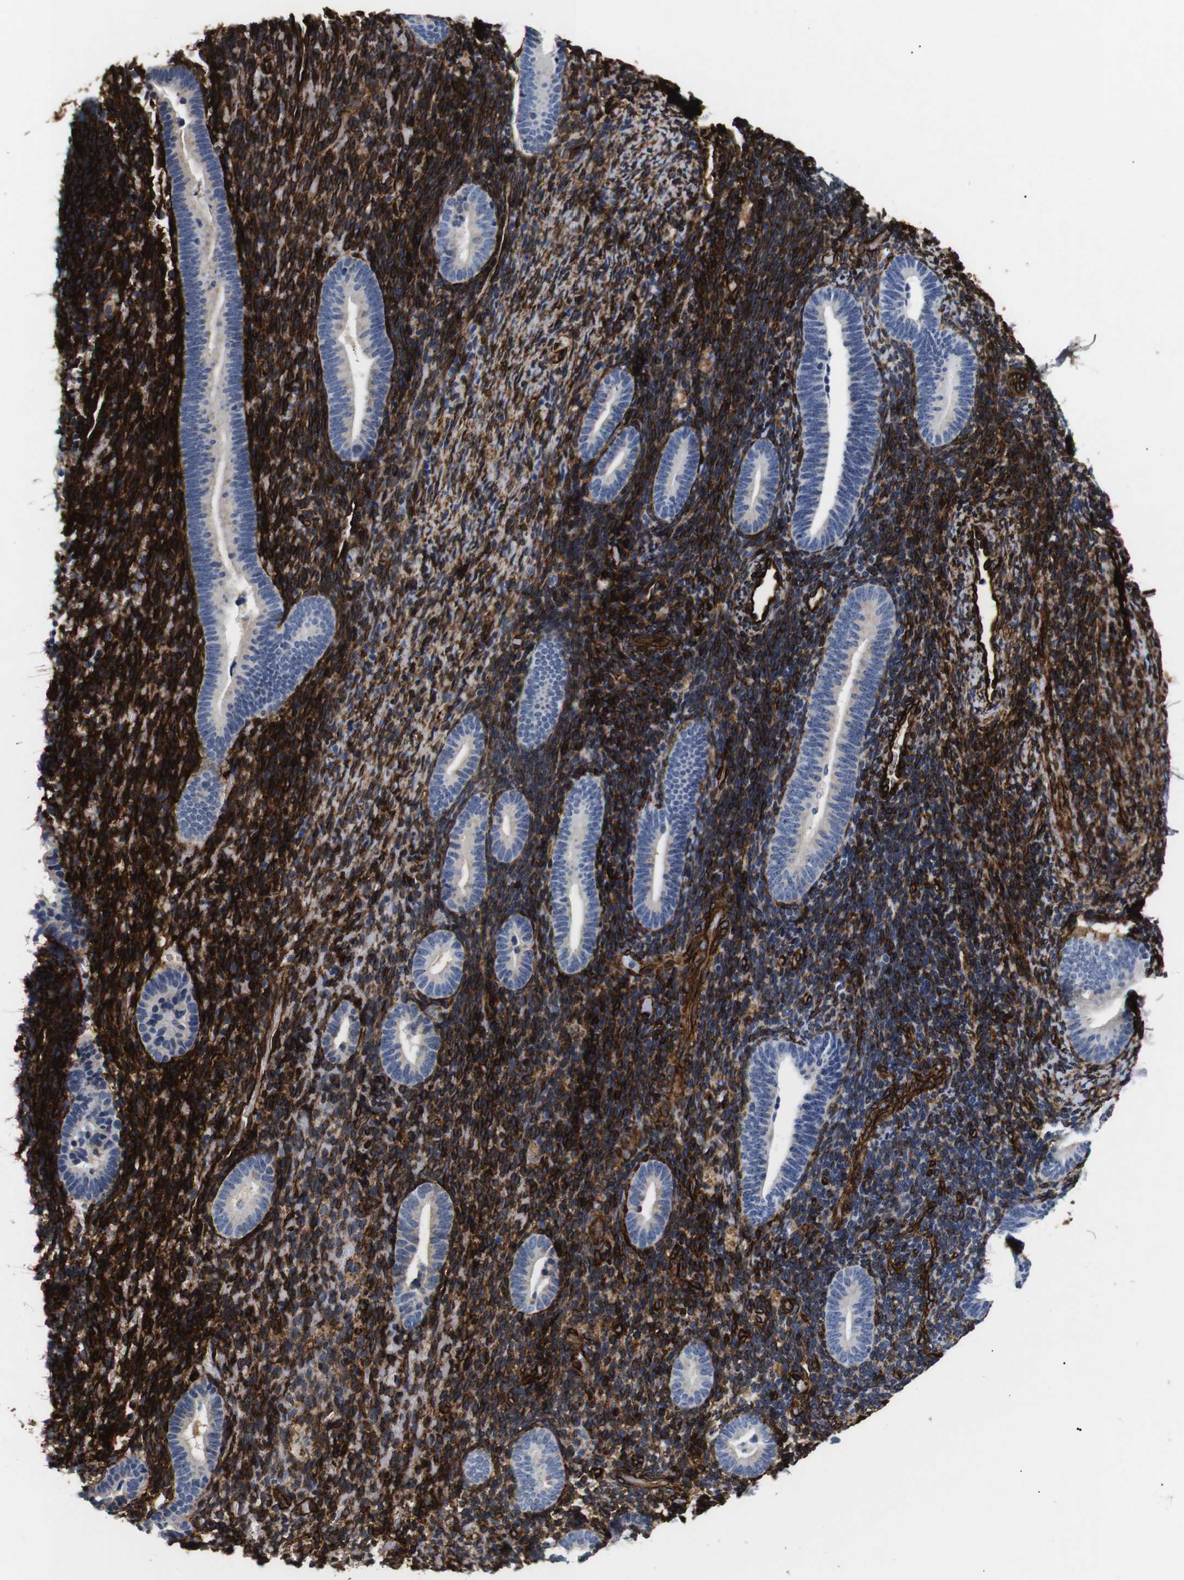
{"staining": {"intensity": "strong", "quantity": ">75%", "location": "cytoplasmic/membranous"}, "tissue": "endometrium", "cell_type": "Cells in endometrial stroma", "image_type": "normal", "snomed": [{"axis": "morphology", "description": "Normal tissue, NOS"}, {"axis": "topography", "description": "Endometrium"}], "caption": "Endometrium stained with DAB (3,3'-diaminobenzidine) immunohistochemistry reveals high levels of strong cytoplasmic/membranous expression in about >75% of cells in endometrial stroma. The staining was performed using DAB (3,3'-diaminobenzidine) to visualize the protein expression in brown, while the nuclei were stained in blue with hematoxylin (Magnification: 20x).", "gene": "CAV2", "patient": {"sex": "female", "age": 51}}